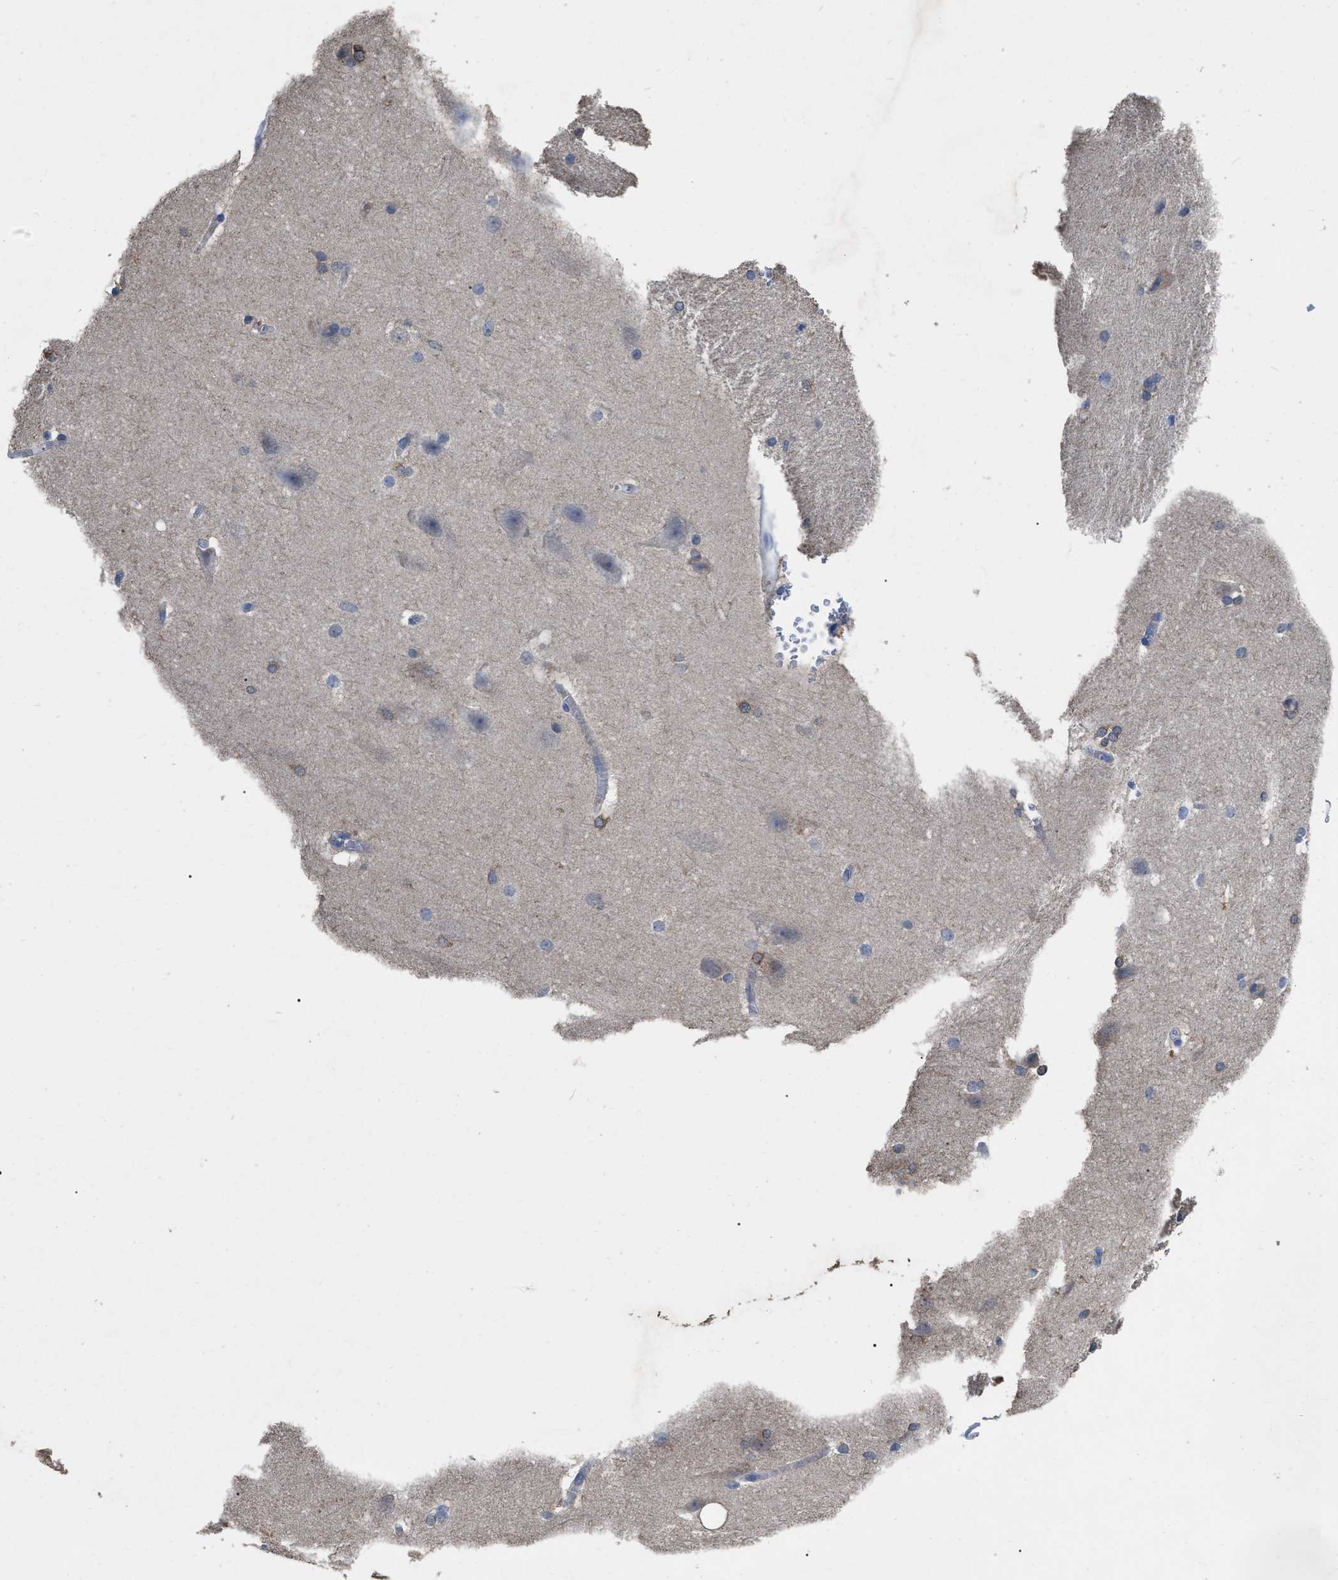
{"staining": {"intensity": "negative", "quantity": "none", "location": "none"}, "tissue": "cerebral cortex", "cell_type": "Endothelial cells", "image_type": "normal", "snomed": [{"axis": "morphology", "description": "Normal tissue, NOS"}, {"axis": "topography", "description": "Cerebral cortex"}, {"axis": "topography", "description": "Hippocampus"}], "caption": "Cerebral cortex stained for a protein using immunohistochemistry reveals no expression endothelial cells.", "gene": "GPR179", "patient": {"sex": "female", "age": 19}}